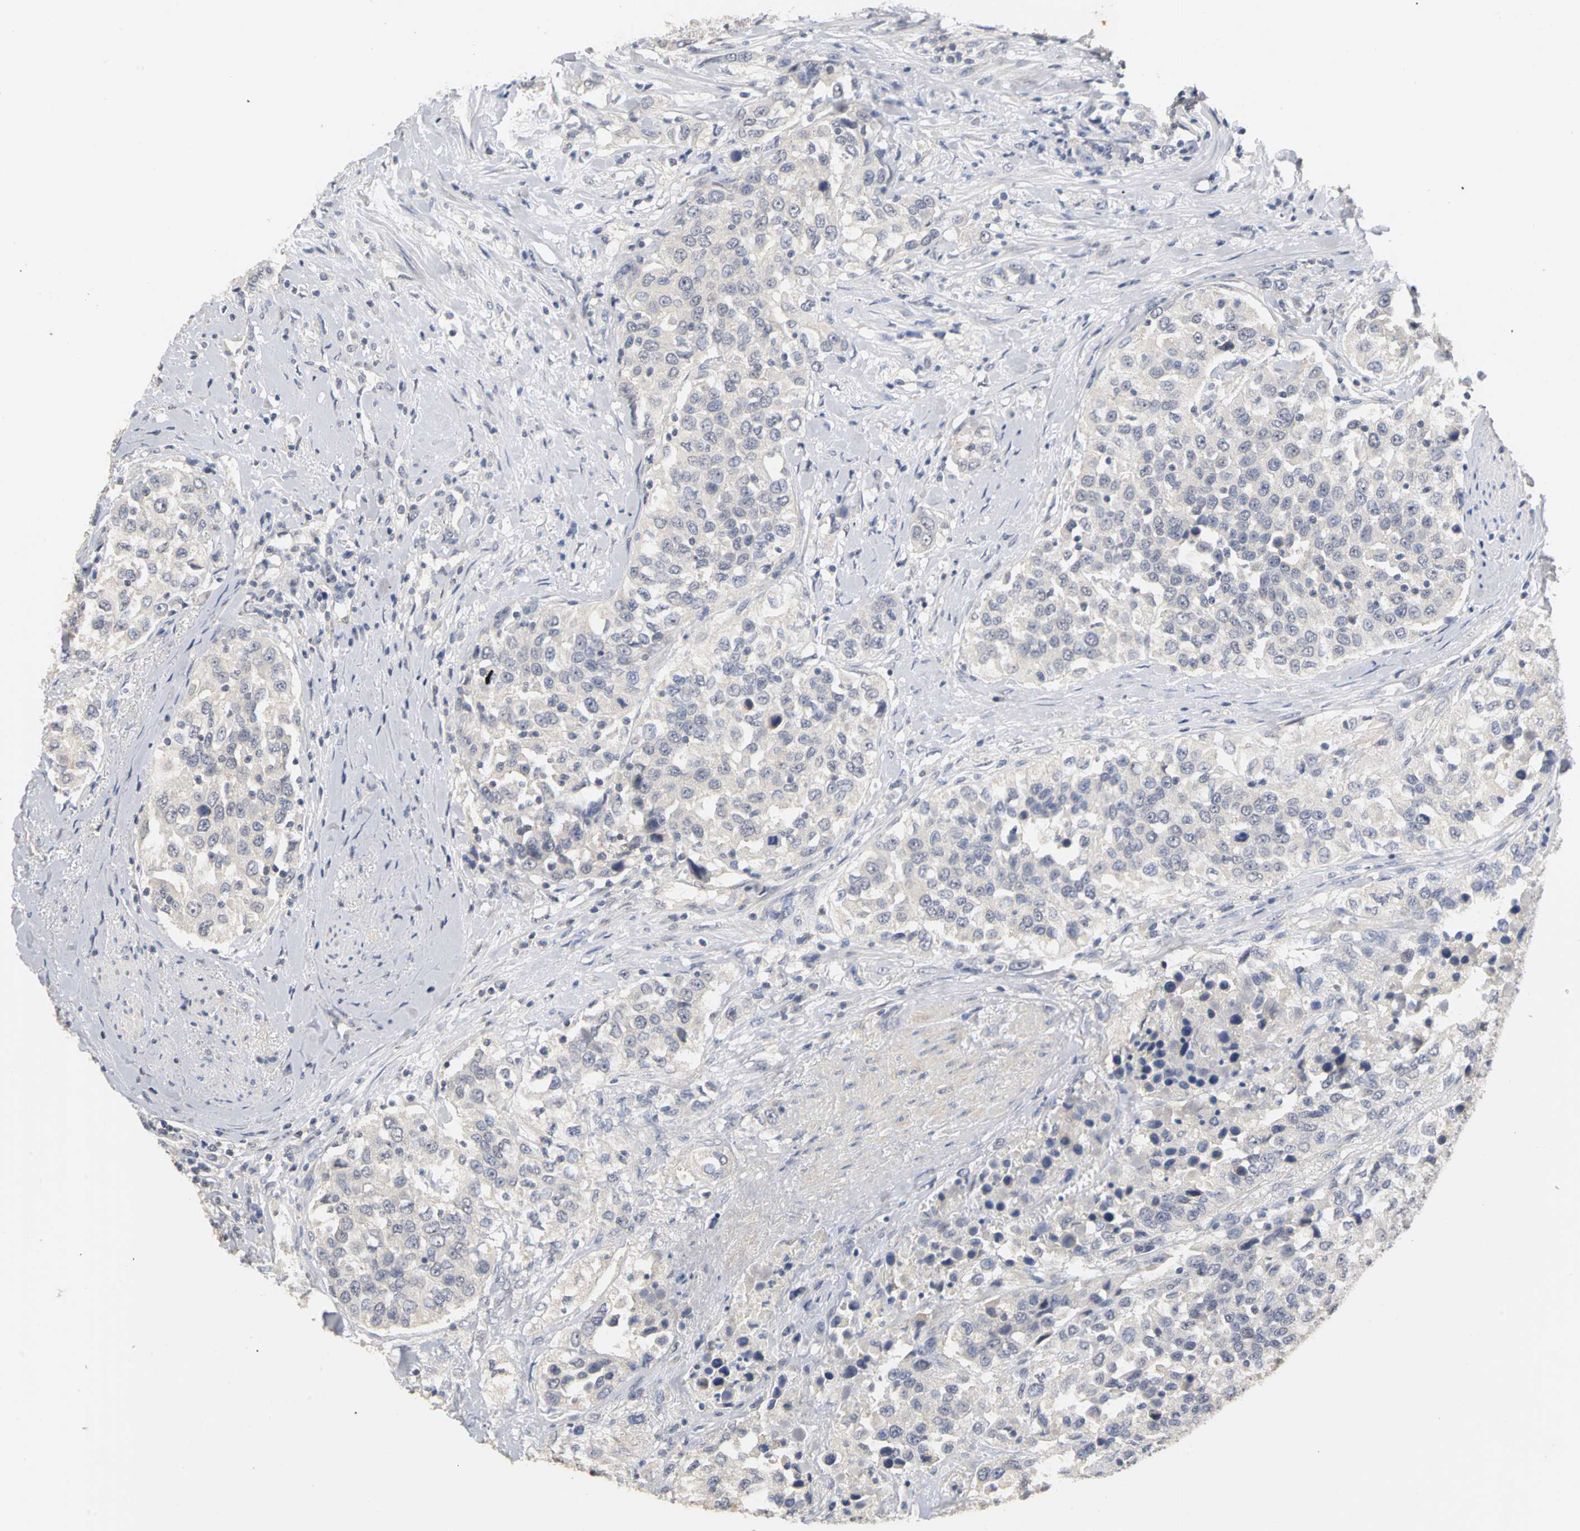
{"staining": {"intensity": "negative", "quantity": "none", "location": "none"}, "tissue": "urothelial cancer", "cell_type": "Tumor cells", "image_type": "cancer", "snomed": [{"axis": "morphology", "description": "Urothelial carcinoma, High grade"}, {"axis": "topography", "description": "Urinary bladder"}], "caption": "The image reveals no significant expression in tumor cells of urothelial cancer. (Stains: DAB (3,3'-diaminobenzidine) immunohistochemistry with hematoxylin counter stain, Microscopy: brightfield microscopy at high magnification).", "gene": "PGR", "patient": {"sex": "female", "age": 80}}